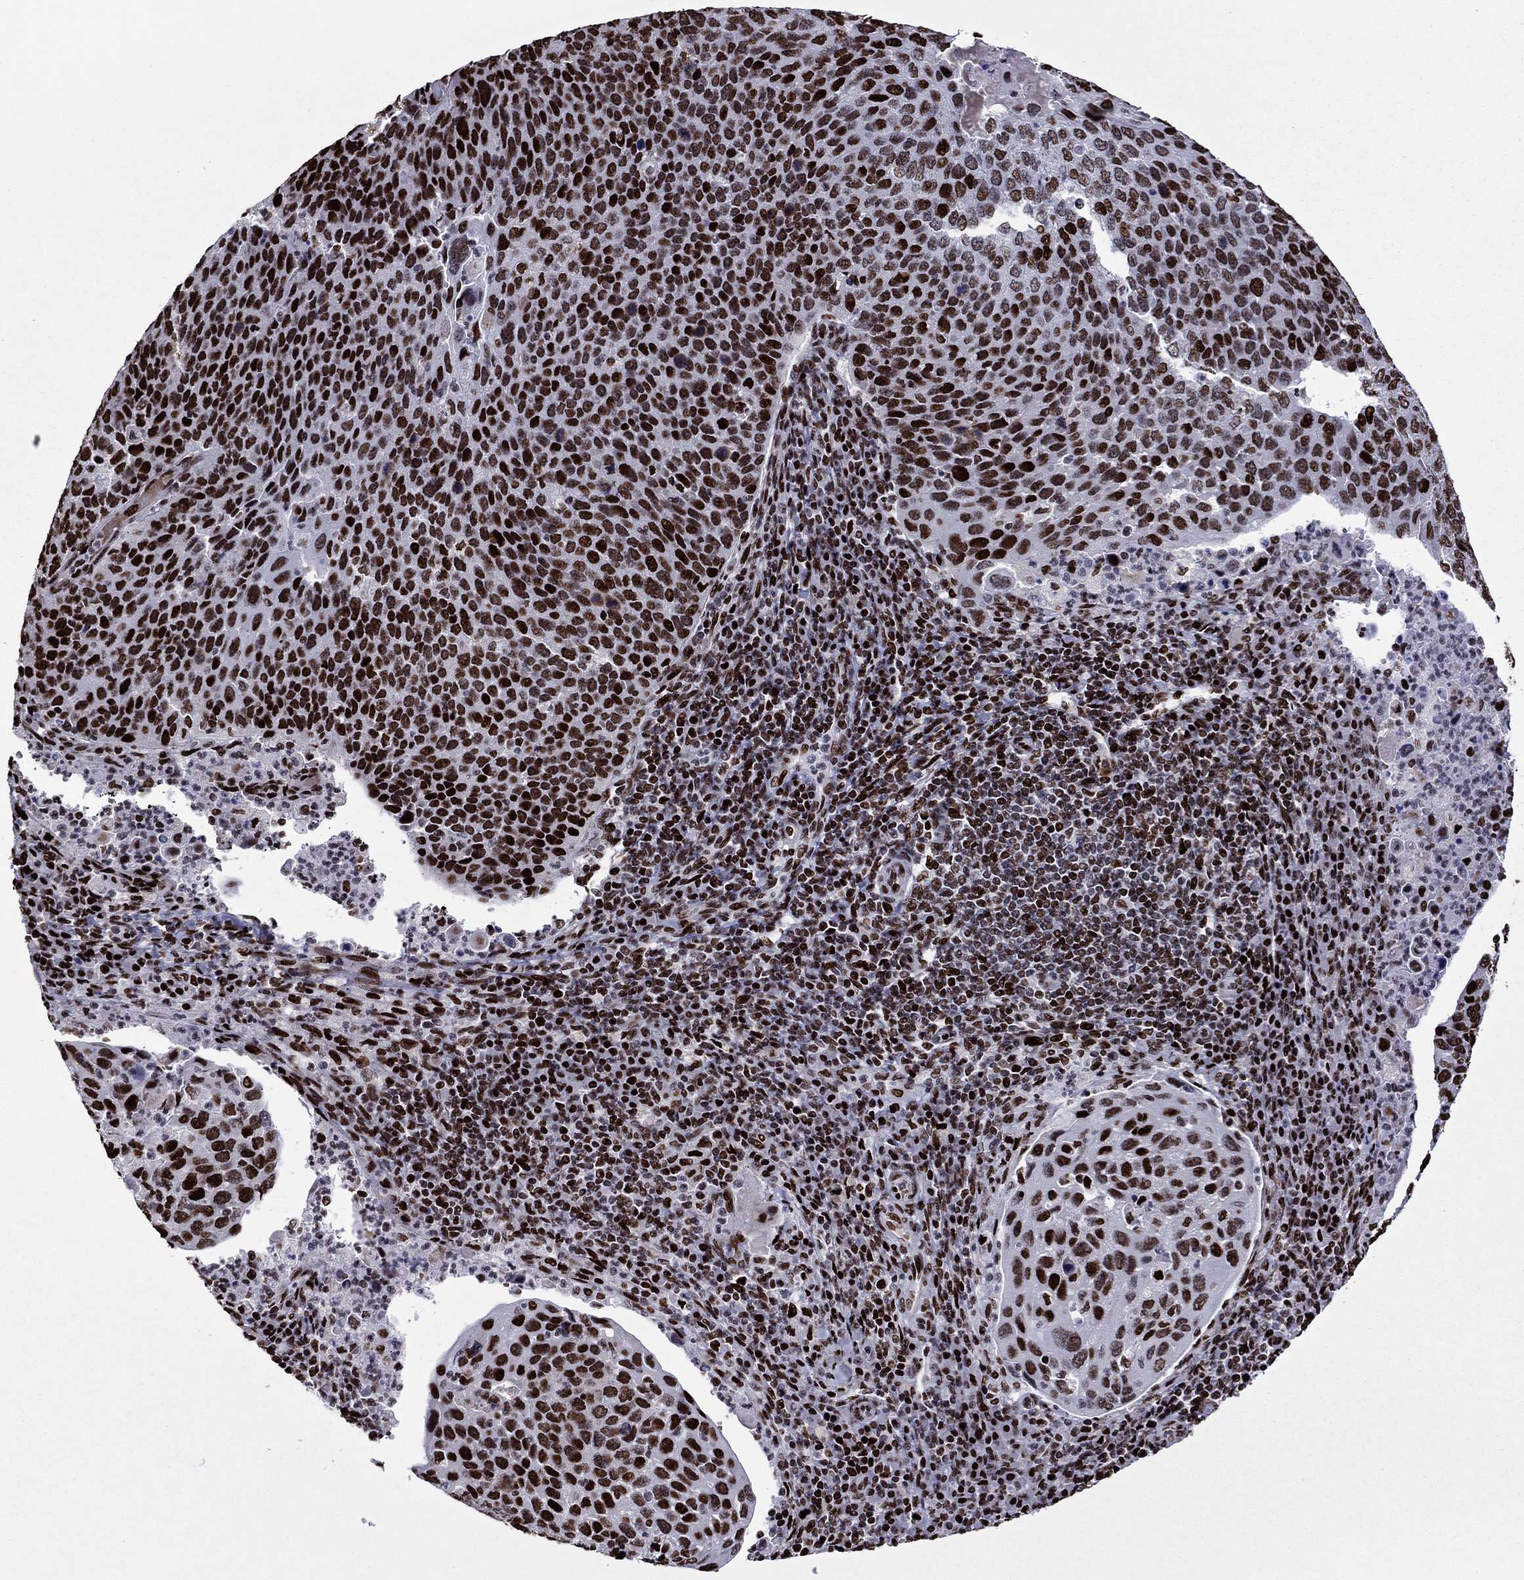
{"staining": {"intensity": "strong", "quantity": ">75%", "location": "nuclear"}, "tissue": "cervical cancer", "cell_type": "Tumor cells", "image_type": "cancer", "snomed": [{"axis": "morphology", "description": "Squamous cell carcinoma, NOS"}, {"axis": "topography", "description": "Cervix"}], "caption": "Immunohistochemistry micrograph of human squamous cell carcinoma (cervical) stained for a protein (brown), which exhibits high levels of strong nuclear expression in about >75% of tumor cells.", "gene": "LIMK1", "patient": {"sex": "female", "age": 54}}